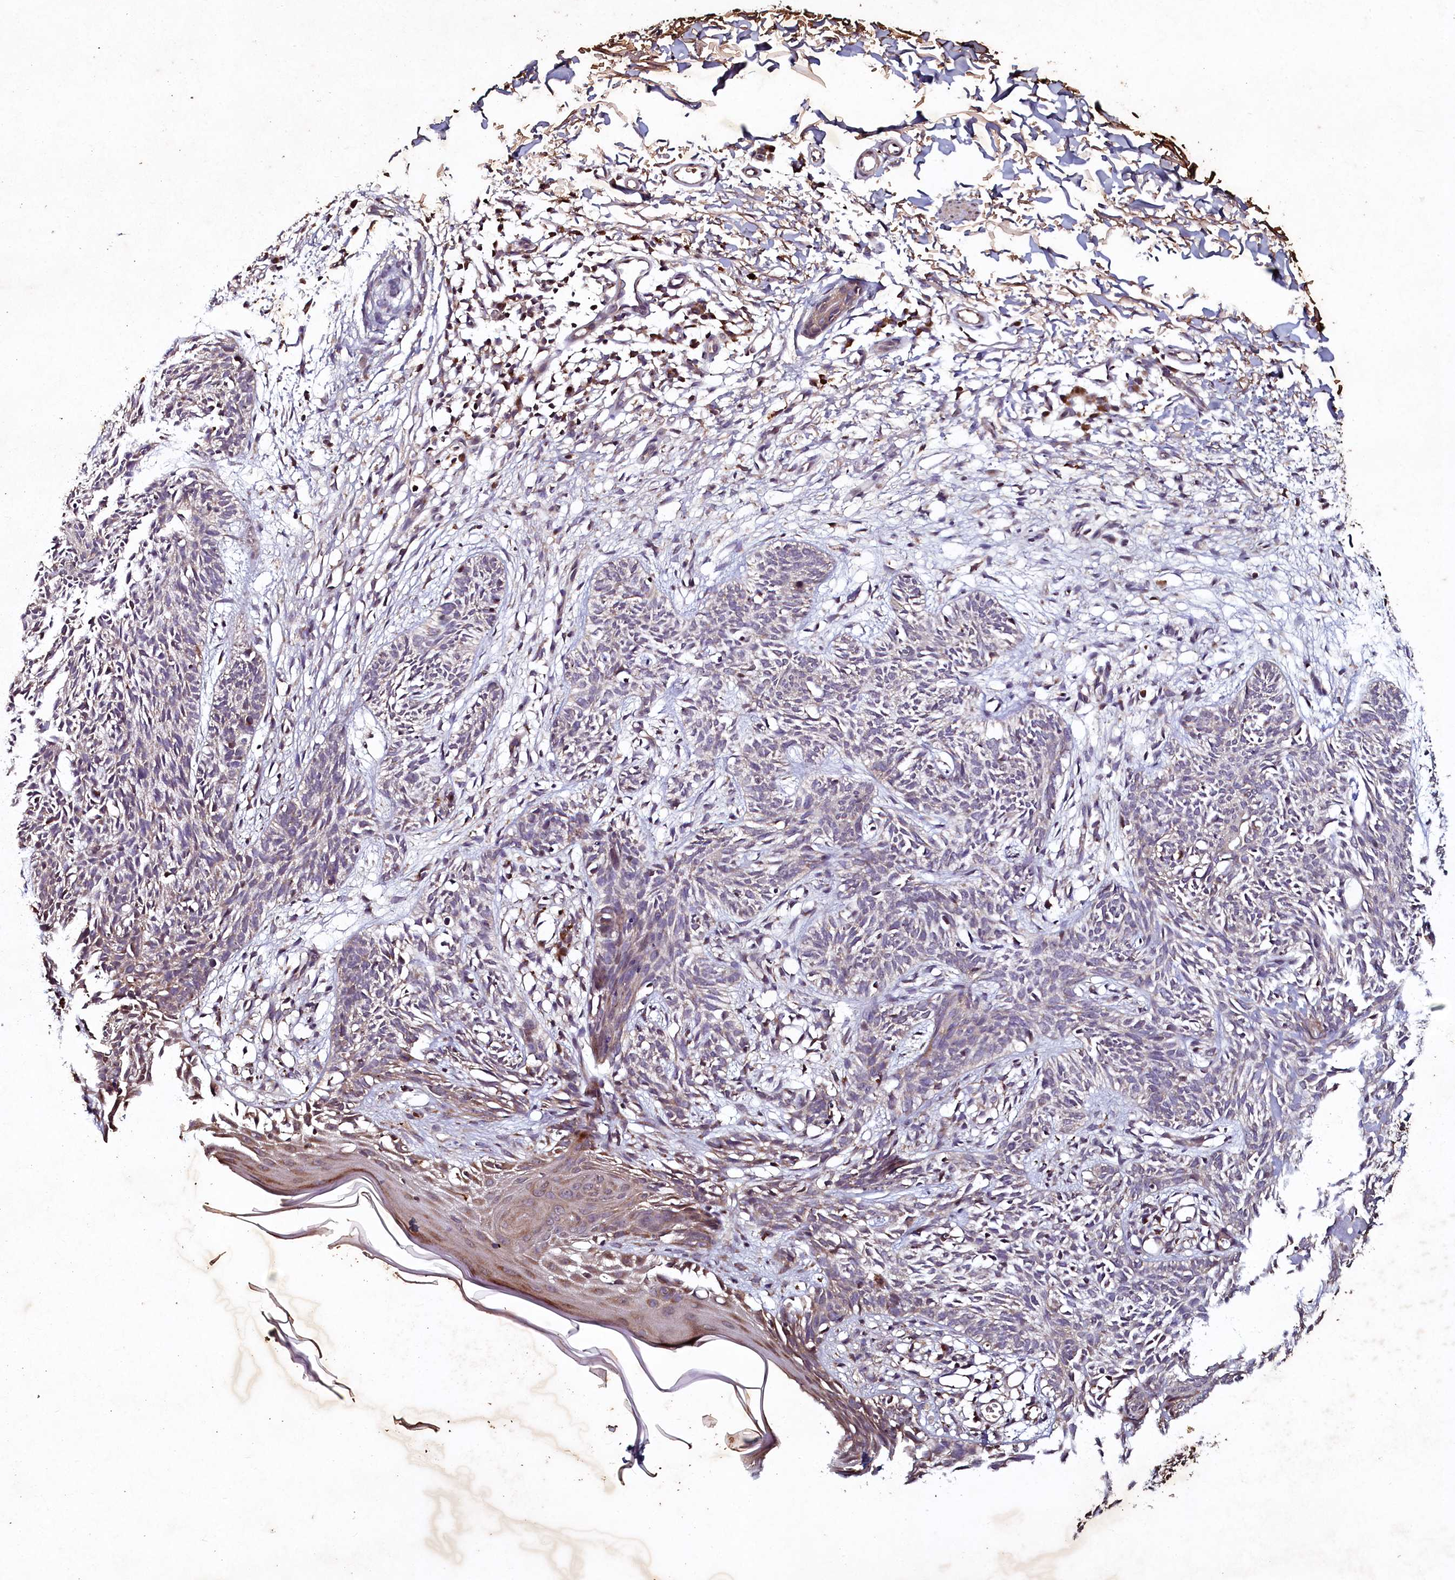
{"staining": {"intensity": "weak", "quantity": "<25%", "location": "cytoplasmic/membranous"}, "tissue": "skin cancer", "cell_type": "Tumor cells", "image_type": "cancer", "snomed": [{"axis": "morphology", "description": "Basal cell carcinoma"}, {"axis": "topography", "description": "Skin"}], "caption": "There is no significant staining in tumor cells of skin cancer.", "gene": "SEC24C", "patient": {"sex": "female", "age": 66}}